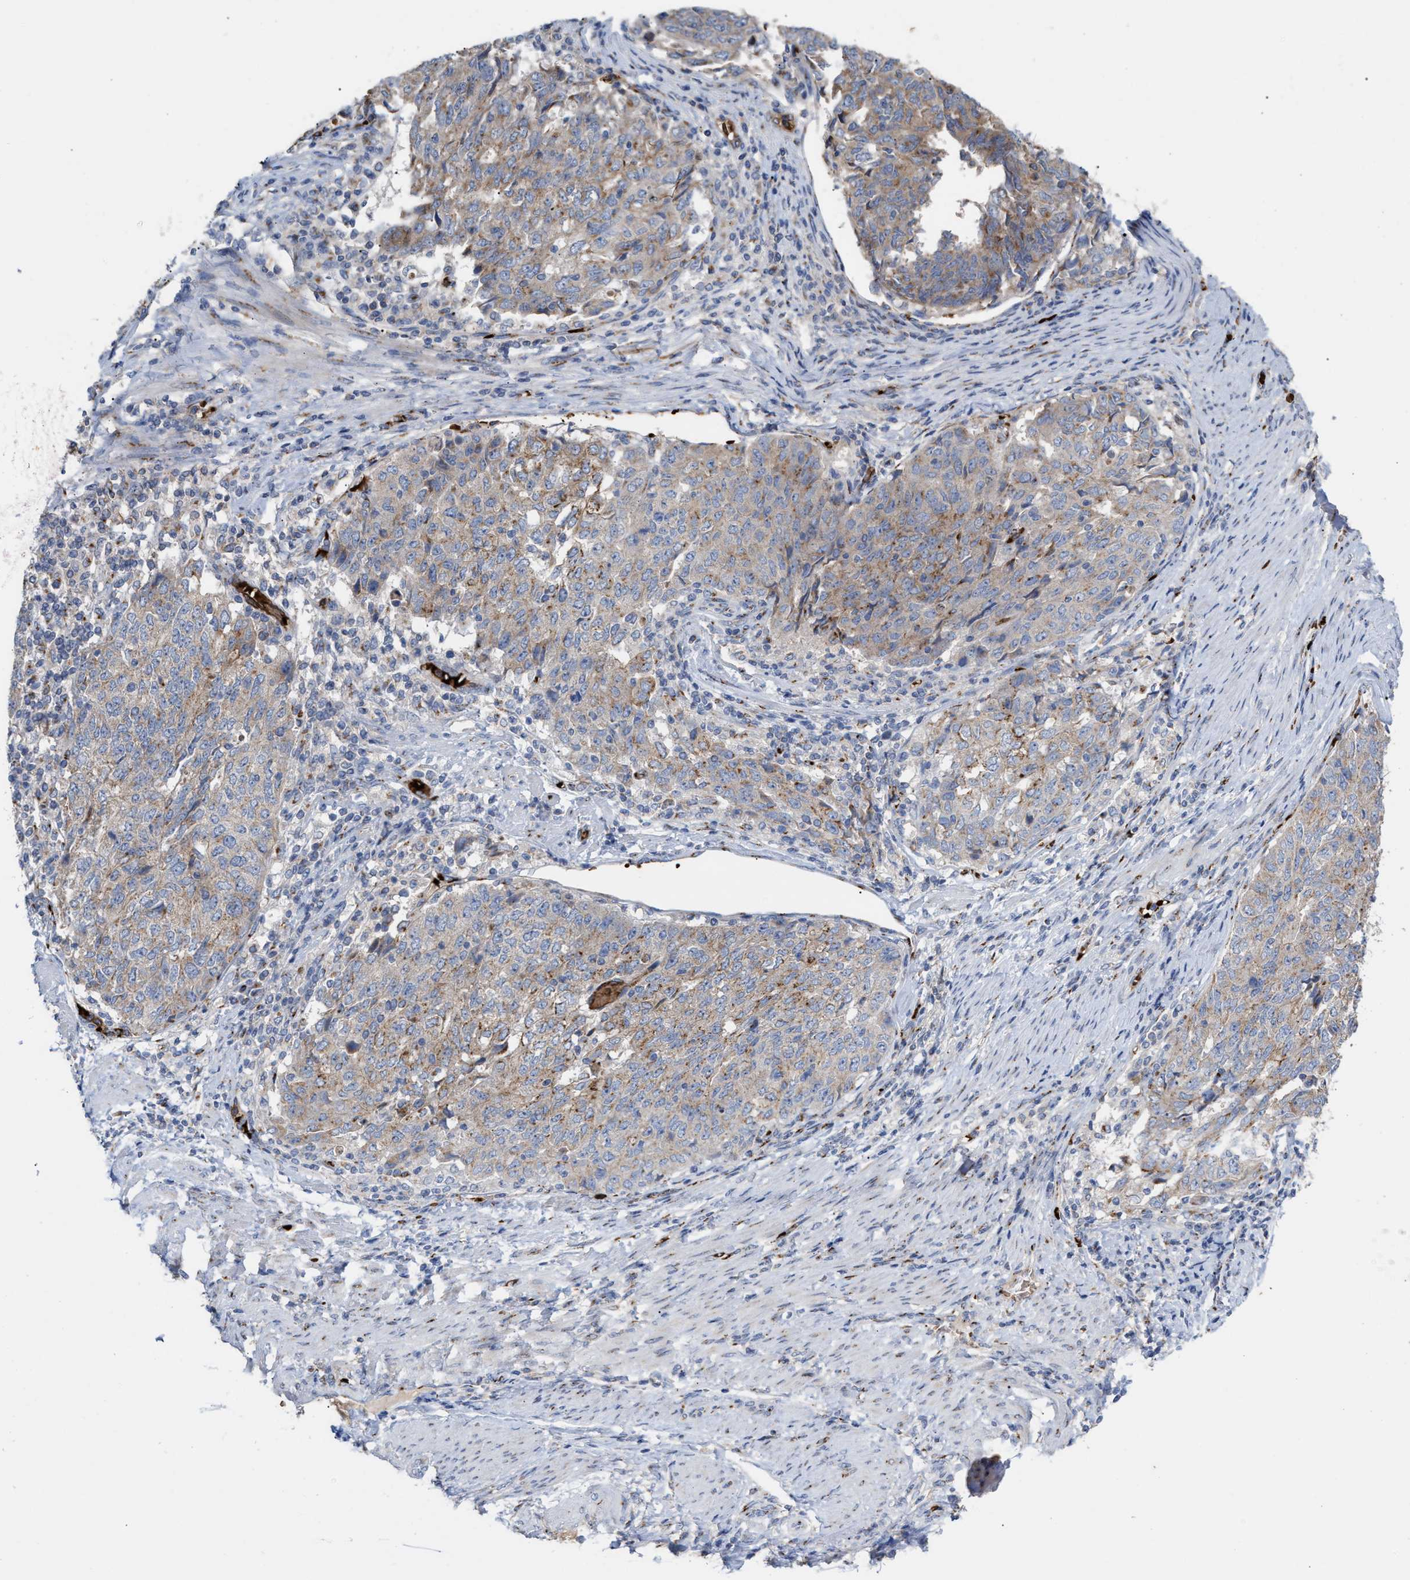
{"staining": {"intensity": "moderate", "quantity": ">75%", "location": "cytoplasmic/membranous"}, "tissue": "endometrial cancer", "cell_type": "Tumor cells", "image_type": "cancer", "snomed": [{"axis": "morphology", "description": "Adenocarcinoma, NOS"}, {"axis": "topography", "description": "Endometrium"}], "caption": "This is an image of immunohistochemistry staining of adenocarcinoma (endometrial), which shows moderate positivity in the cytoplasmic/membranous of tumor cells.", "gene": "CCL2", "patient": {"sex": "female", "age": 80}}